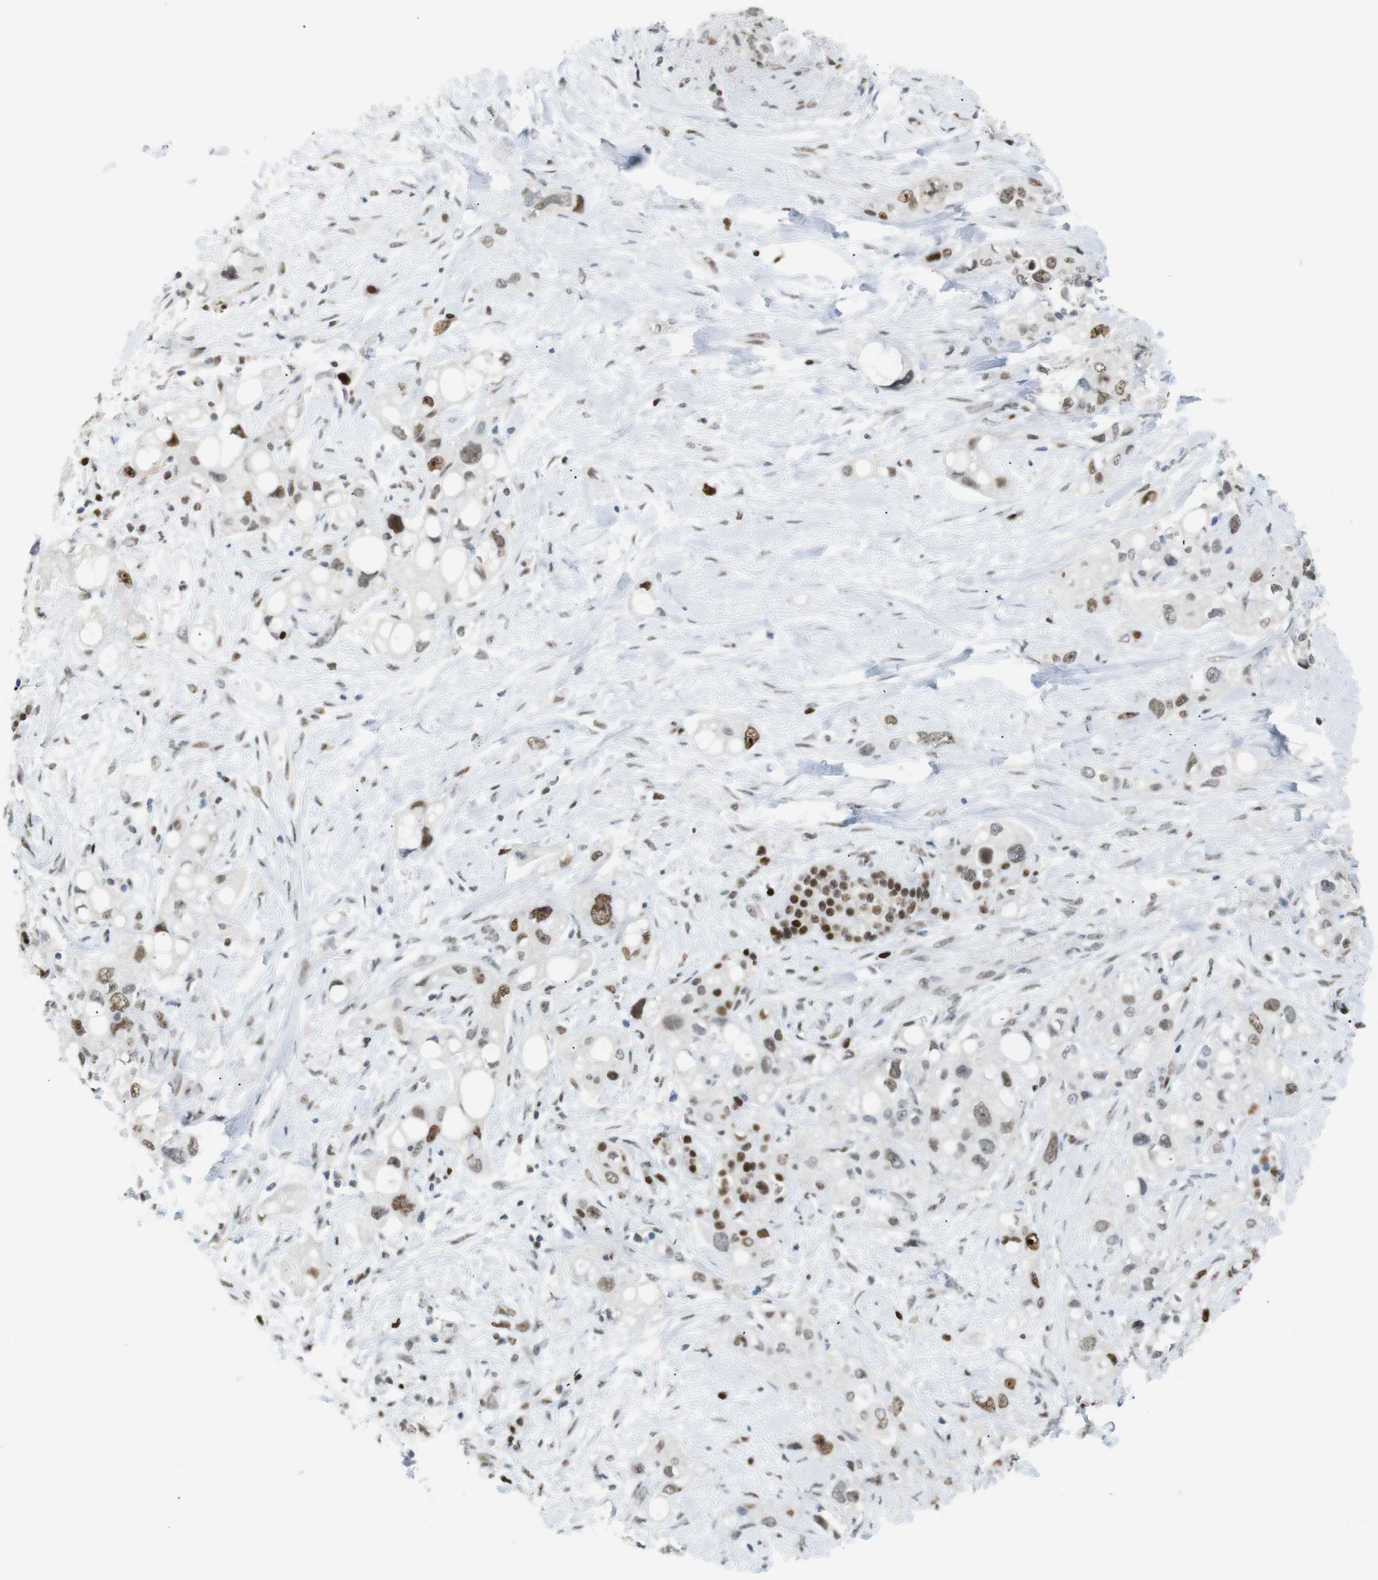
{"staining": {"intensity": "strong", "quantity": ">75%", "location": "nuclear"}, "tissue": "pancreatic cancer", "cell_type": "Tumor cells", "image_type": "cancer", "snomed": [{"axis": "morphology", "description": "Adenocarcinoma, NOS"}, {"axis": "topography", "description": "Pancreas"}], "caption": "Strong nuclear expression is present in approximately >75% of tumor cells in pancreatic cancer. (IHC, brightfield microscopy, high magnification).", "gene": "RIOX2", "patient": {"sex": "female", "age": 56}}